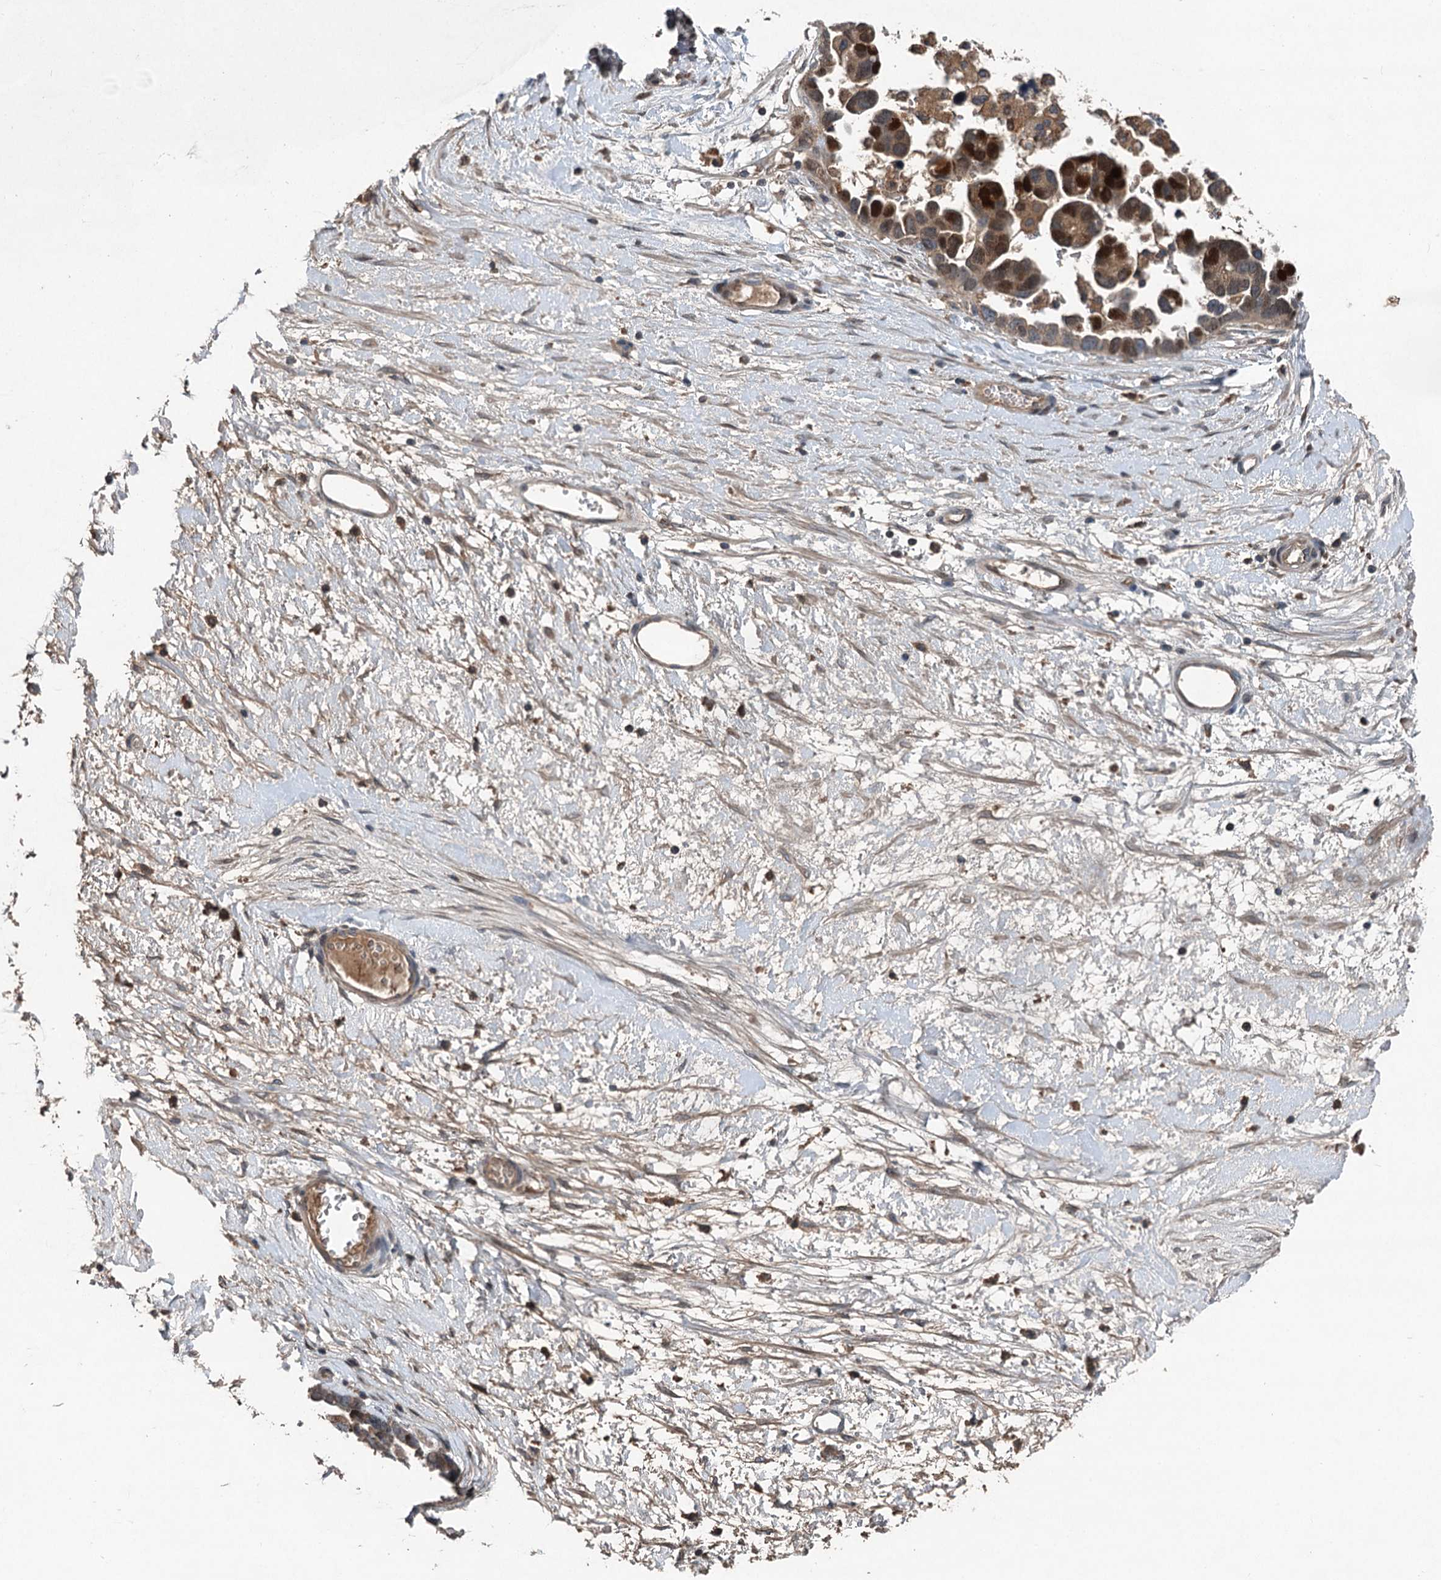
{"staining": {"intensity": "moderate", "quantity": "25%-75%", "location": "cytoplasmic/membranous,nuclear"}, "tissue": "ovarian cancer", "cell_type": "Tumor cells", "image_type": "cancer", "snomed": [{"axis": "morphology", "description": "Cystadenocarcinoma, serous, NOS"}, {"axis": "topography", "description": "Ovary"}], "caption": "The image shows staining of serous cystadenocarcinoma (ovarian), revealing moderate cytoplasmic/membranous and nuclear protein positivity (brown color) within tumor cells.", "gene": "TAPBPL", "patient": {"sex": "female", "age": 54}}